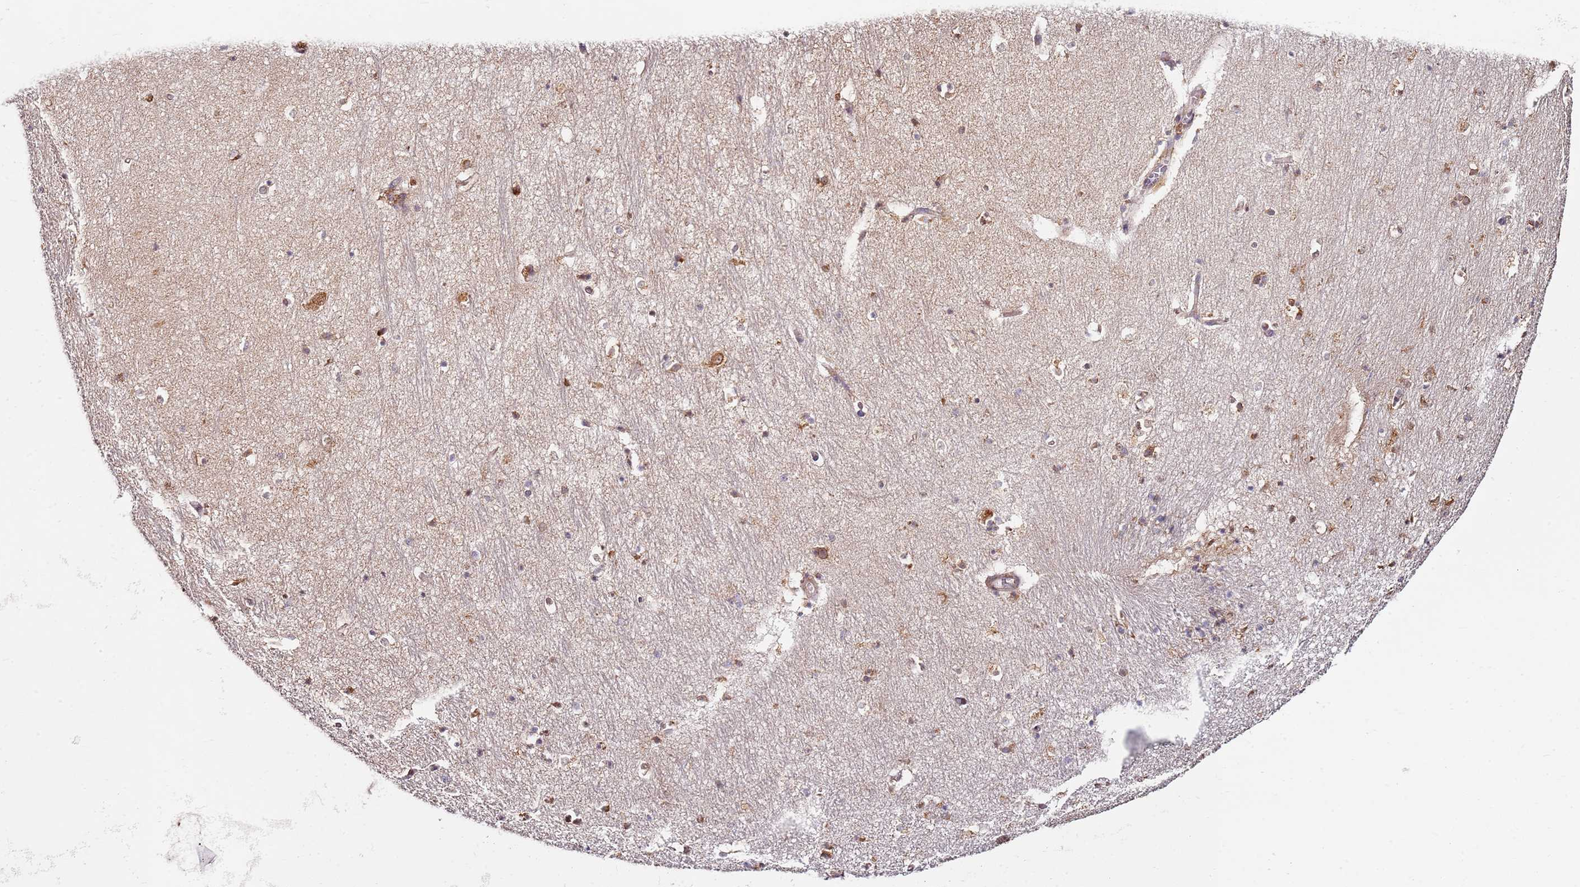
{"staining": {"intensity": "moderate", "quantity": "25%-75%", "location": "cytoplasmic/membranous"}, "tissue": "hippocampus", "cell_type": "Glial cells", "image_type": "normal", "snomed": [{"axis": "morphology", "description": "Normal tissue, NOS"}, {"axis": "topography", "description": "Hippocampus"}], "caption": "Protein staining exhibits moderate cytoplasmic/membranous positivity in about 25%-75% of glial cells in benign hippocampus. Immunohistochemistry (ihc) stains the protein of interest in brown and the nuclei are stained blue.", "gene": "RPS3A", "patient": {"sex": "female", "age": 64}}